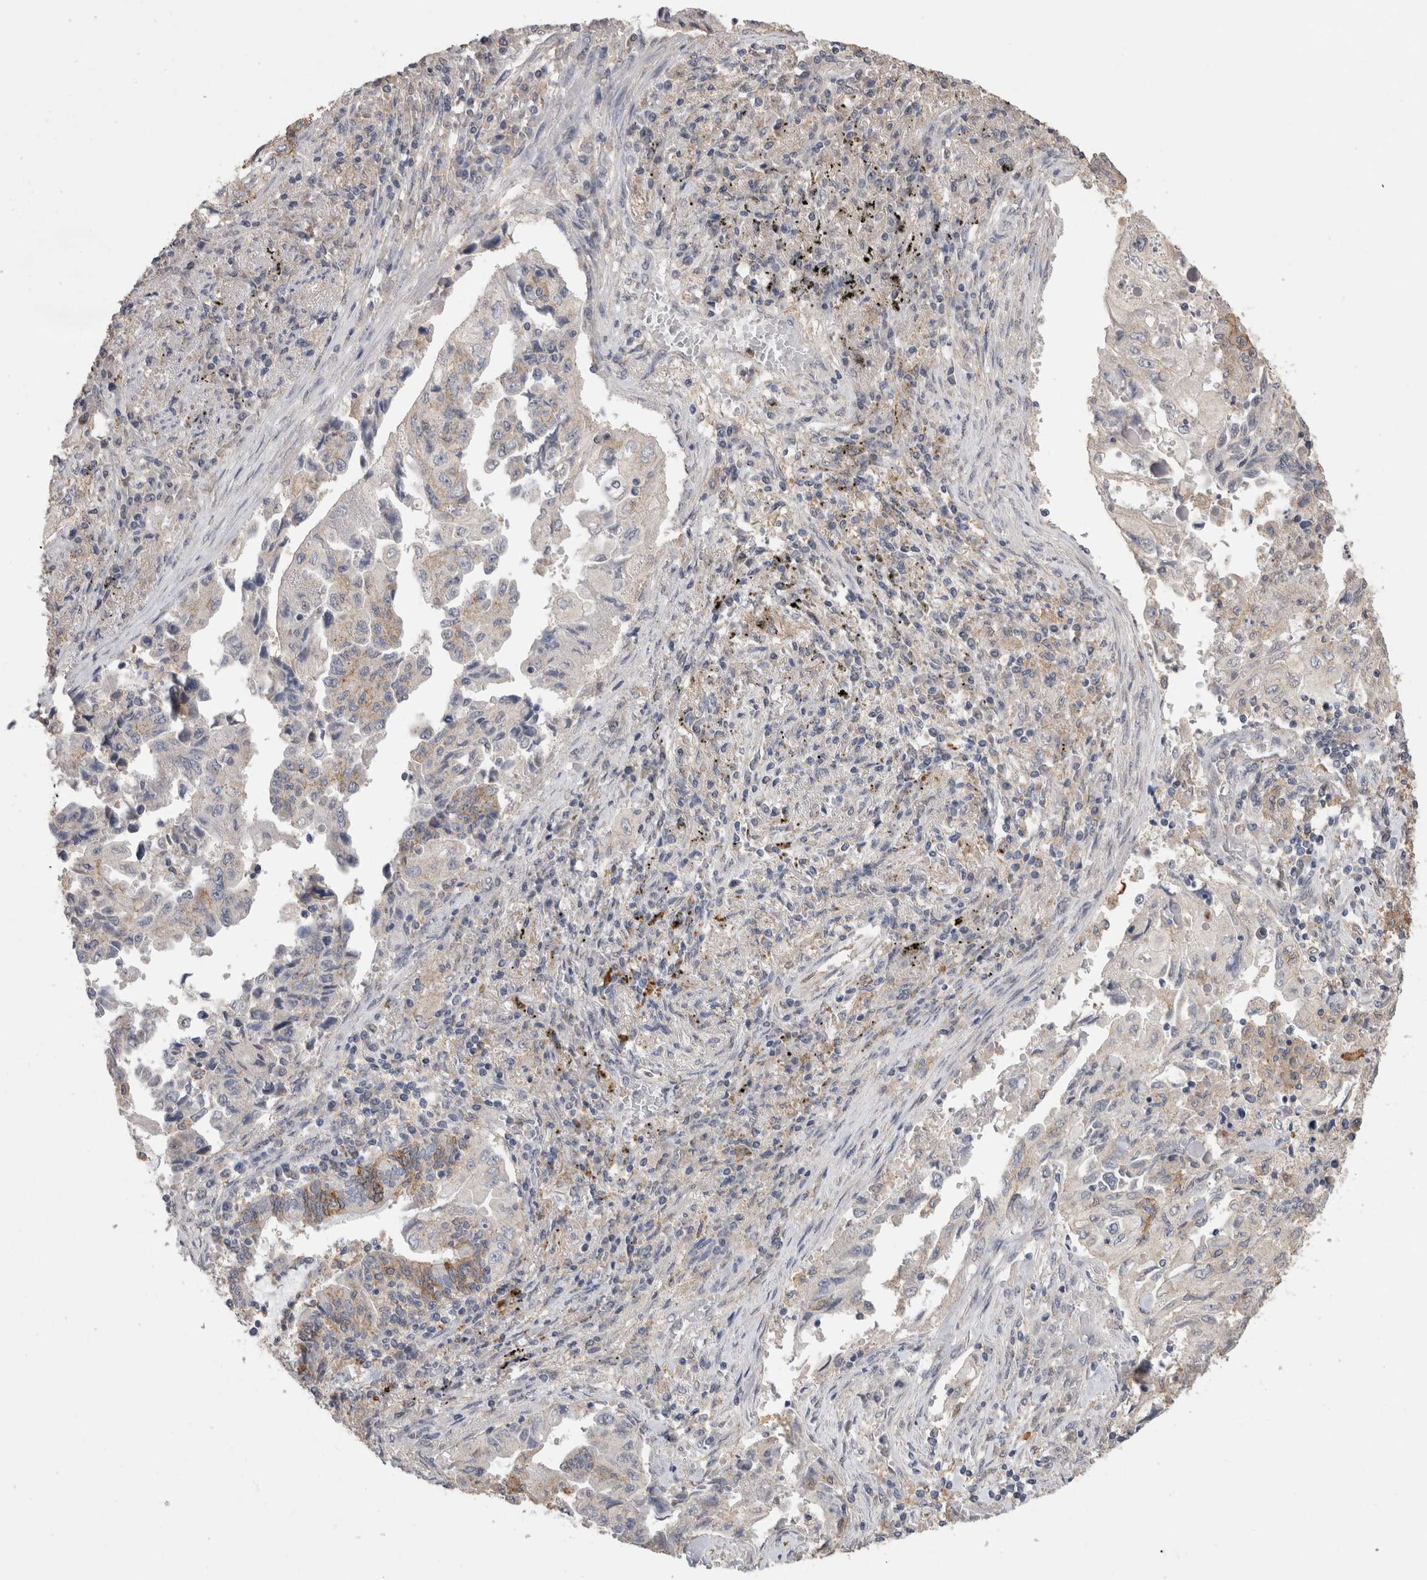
{"staining": {"intensity": "weak", "quantity": "25%-75%", "location": "cytoplasmic/membranous"}, "tissue": "lung cancer", "cell_type": "Tumor cells", "image_type": "cancer", "snomed": [{"axis": "morphology", "description": "Adenocarcinoma, NOS"}, {"axis": "topography", "description": "Lung"}], "caption": "Lung cancer (adenocarcinoma) stained with a protein marker reveals weak staining in tumor cells.", "gene": "CNTFR", "patient": {"sex": "female", "age": 51}}